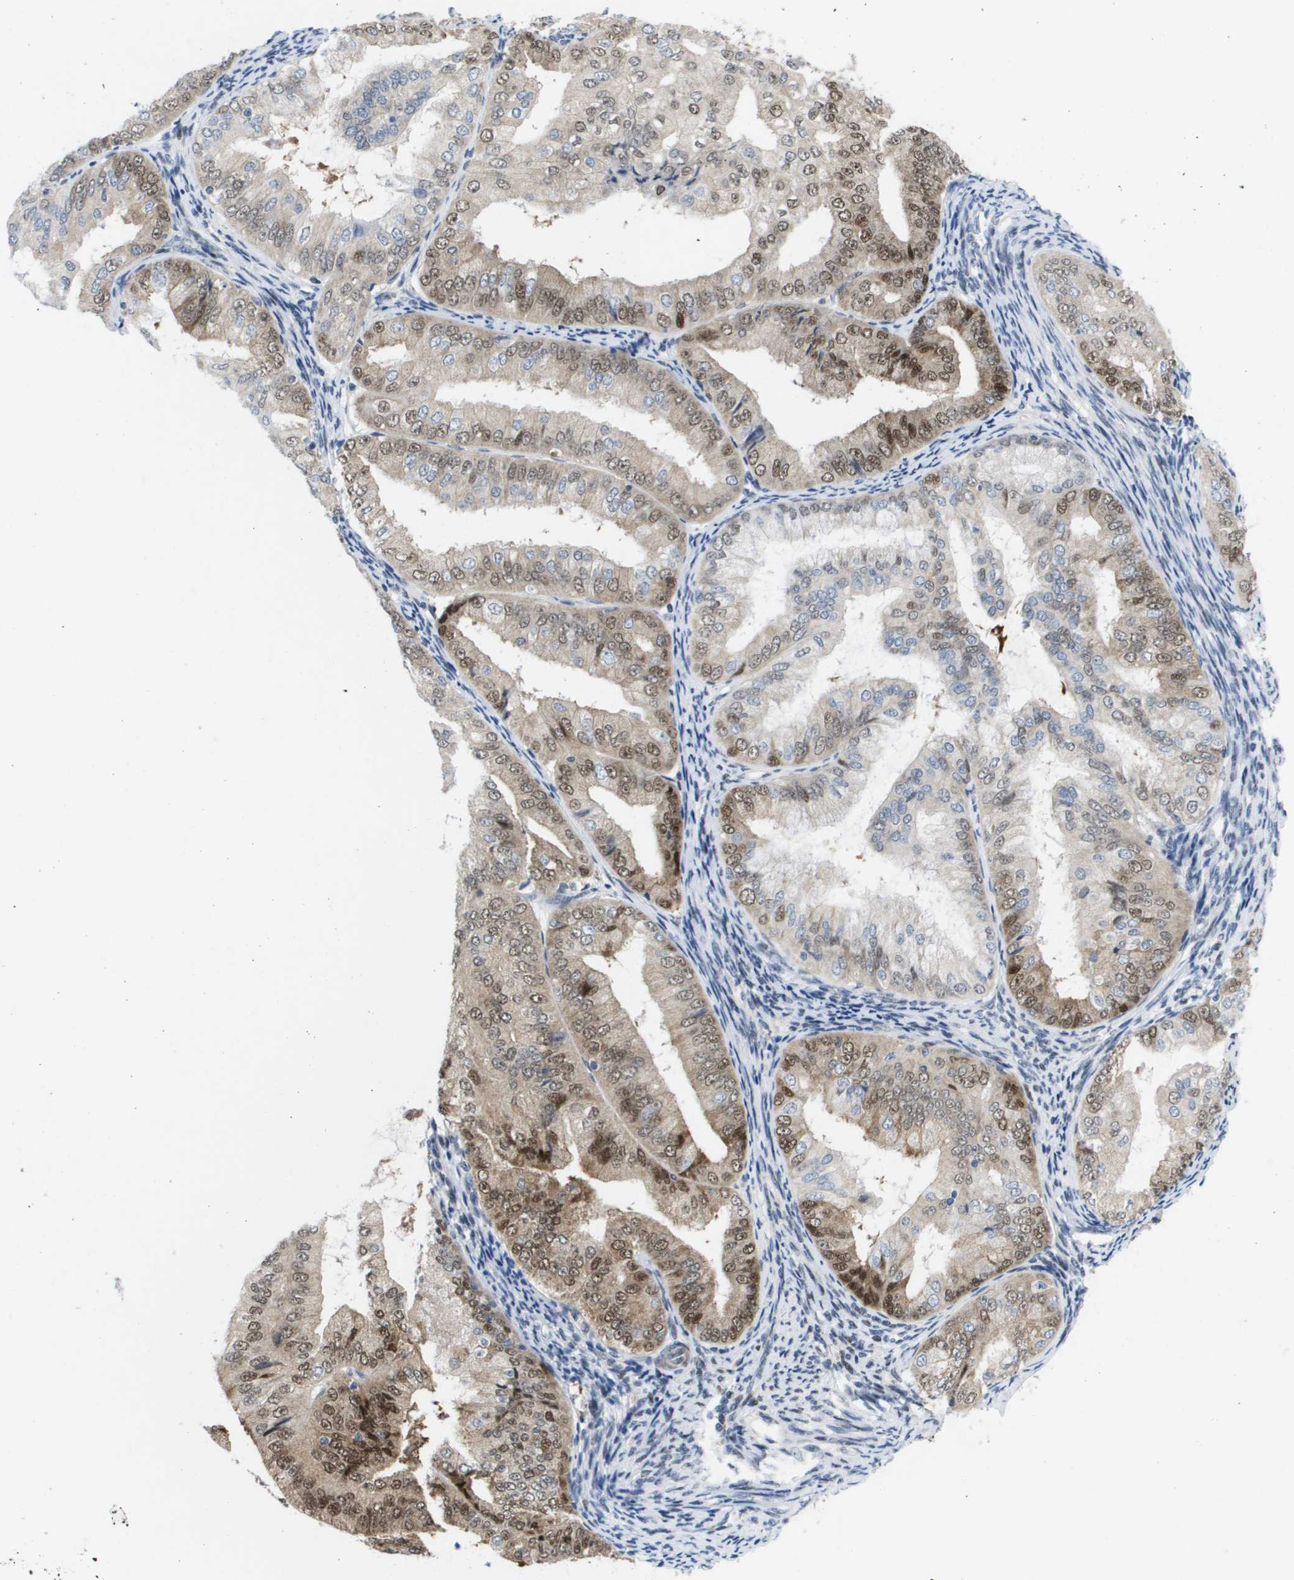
{"staining": {"intensity": "moderate", "quantity": "25%-75%", "location": "cytoplasmic/membranous,nuclear"}, "tissue": "endometrial cancer", "cell_type": "Tumor cells", "image_type": "cancer", "snomed": [{"axis": "morphology", "description": "Adenocarcinoma, NOS"}, {"axis": "topography", "description": "Endometrium"}], "caption": "Protein staining by IHC displays moderate cytoplasmic/membranous and nuclear staining in approximately 25%-75% of tumor cells in endometrial cancer. (DAB = brown stain, brightfield microscopy at high magnification).", "gene": "FKBP4", "patient": {"sex": "female", "age": 63}}